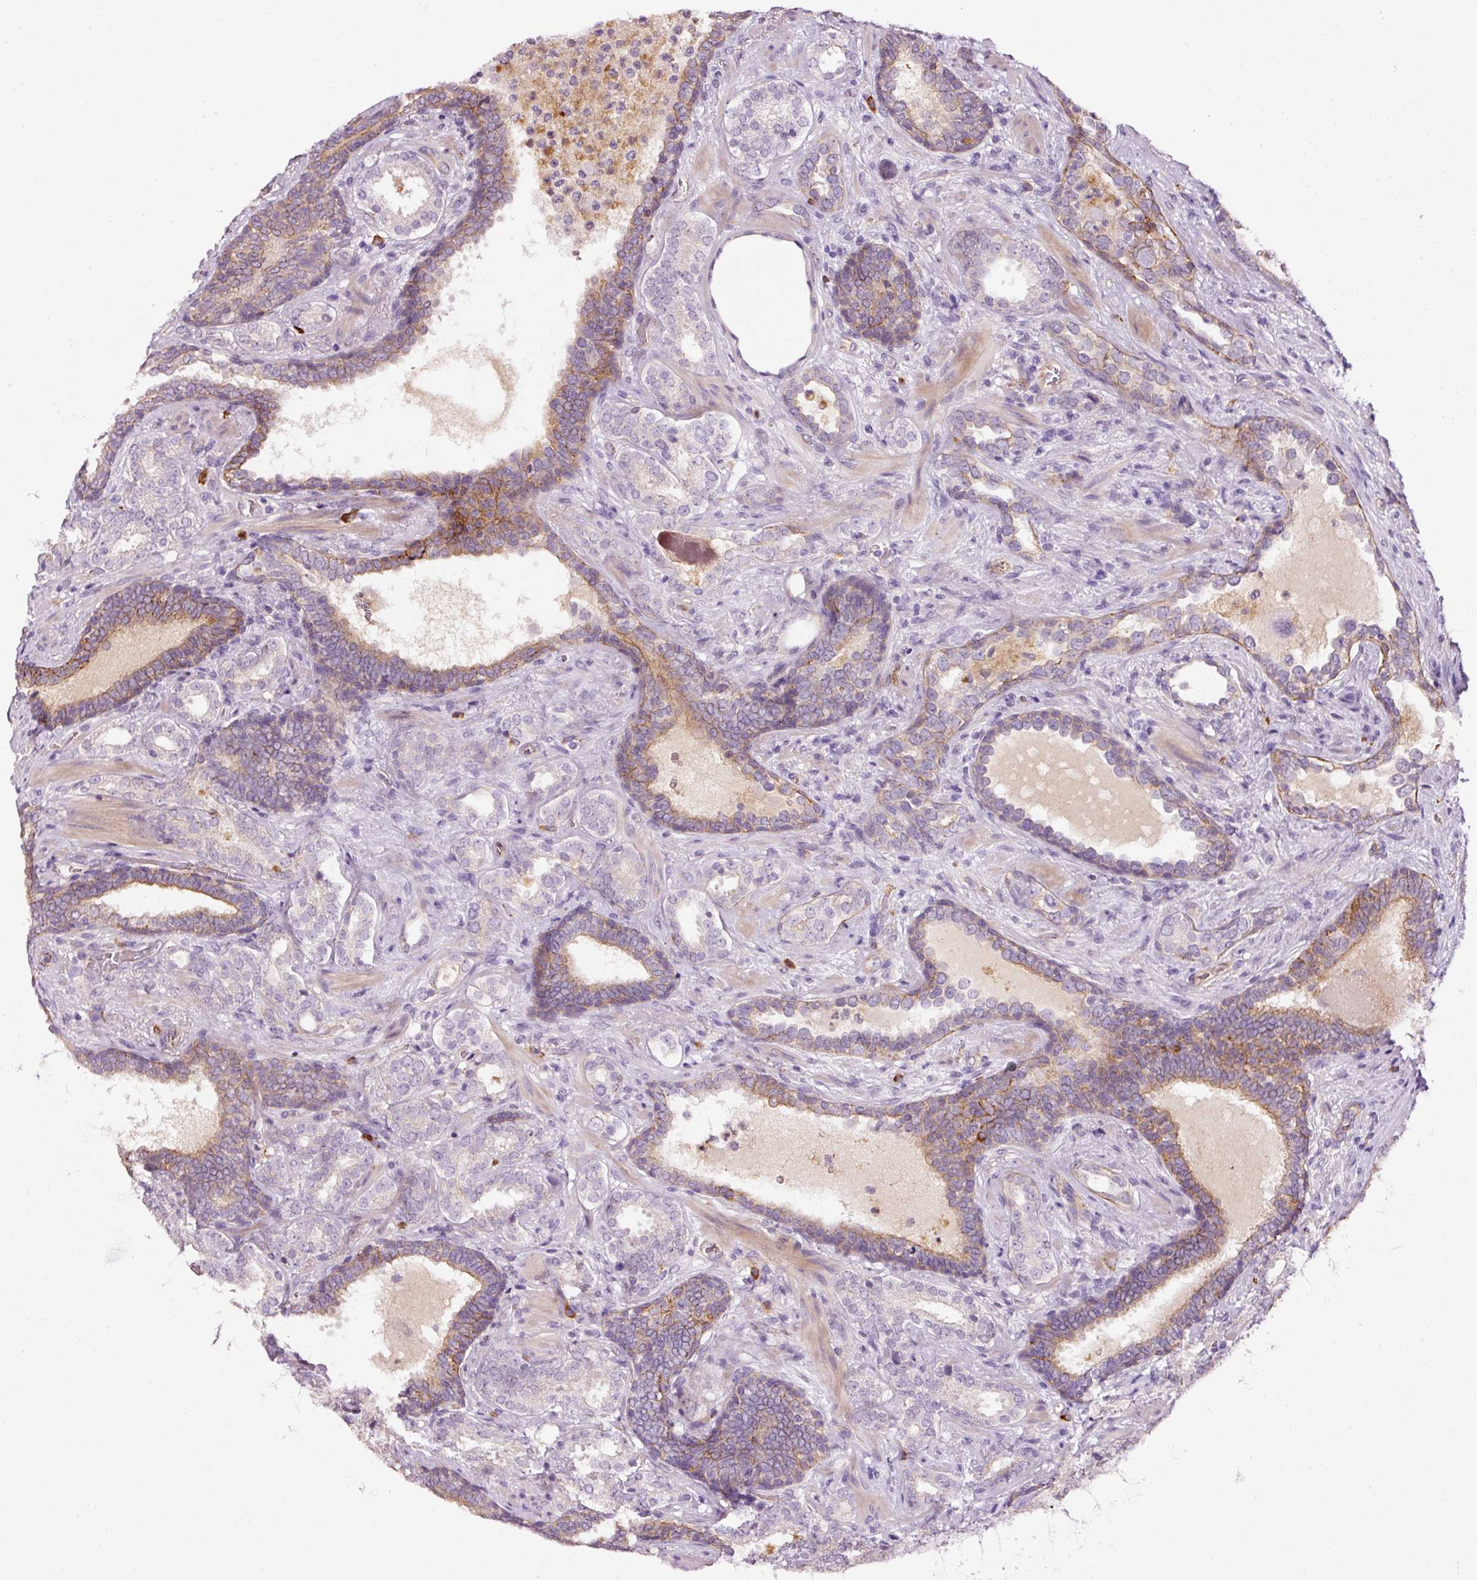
{"staining": {"intensity": "negative", "quantity": "none", "location": "none"}, "tissue": "prostate cancer", "cell_type": "Tumor cells", "image_type": "cancer", "snomed": [{"axis": "morphology", "description": "Adenocarcinoma, High grade"}, {"axis": "topography", "description": "Prostate"}], "caption": "This is an immunohistochemistry histopathology image of prostate cancer. There is no positivity in tumor cells.", "gene": "ABCB4", "patient": {"sex": "male", "age": 65}}